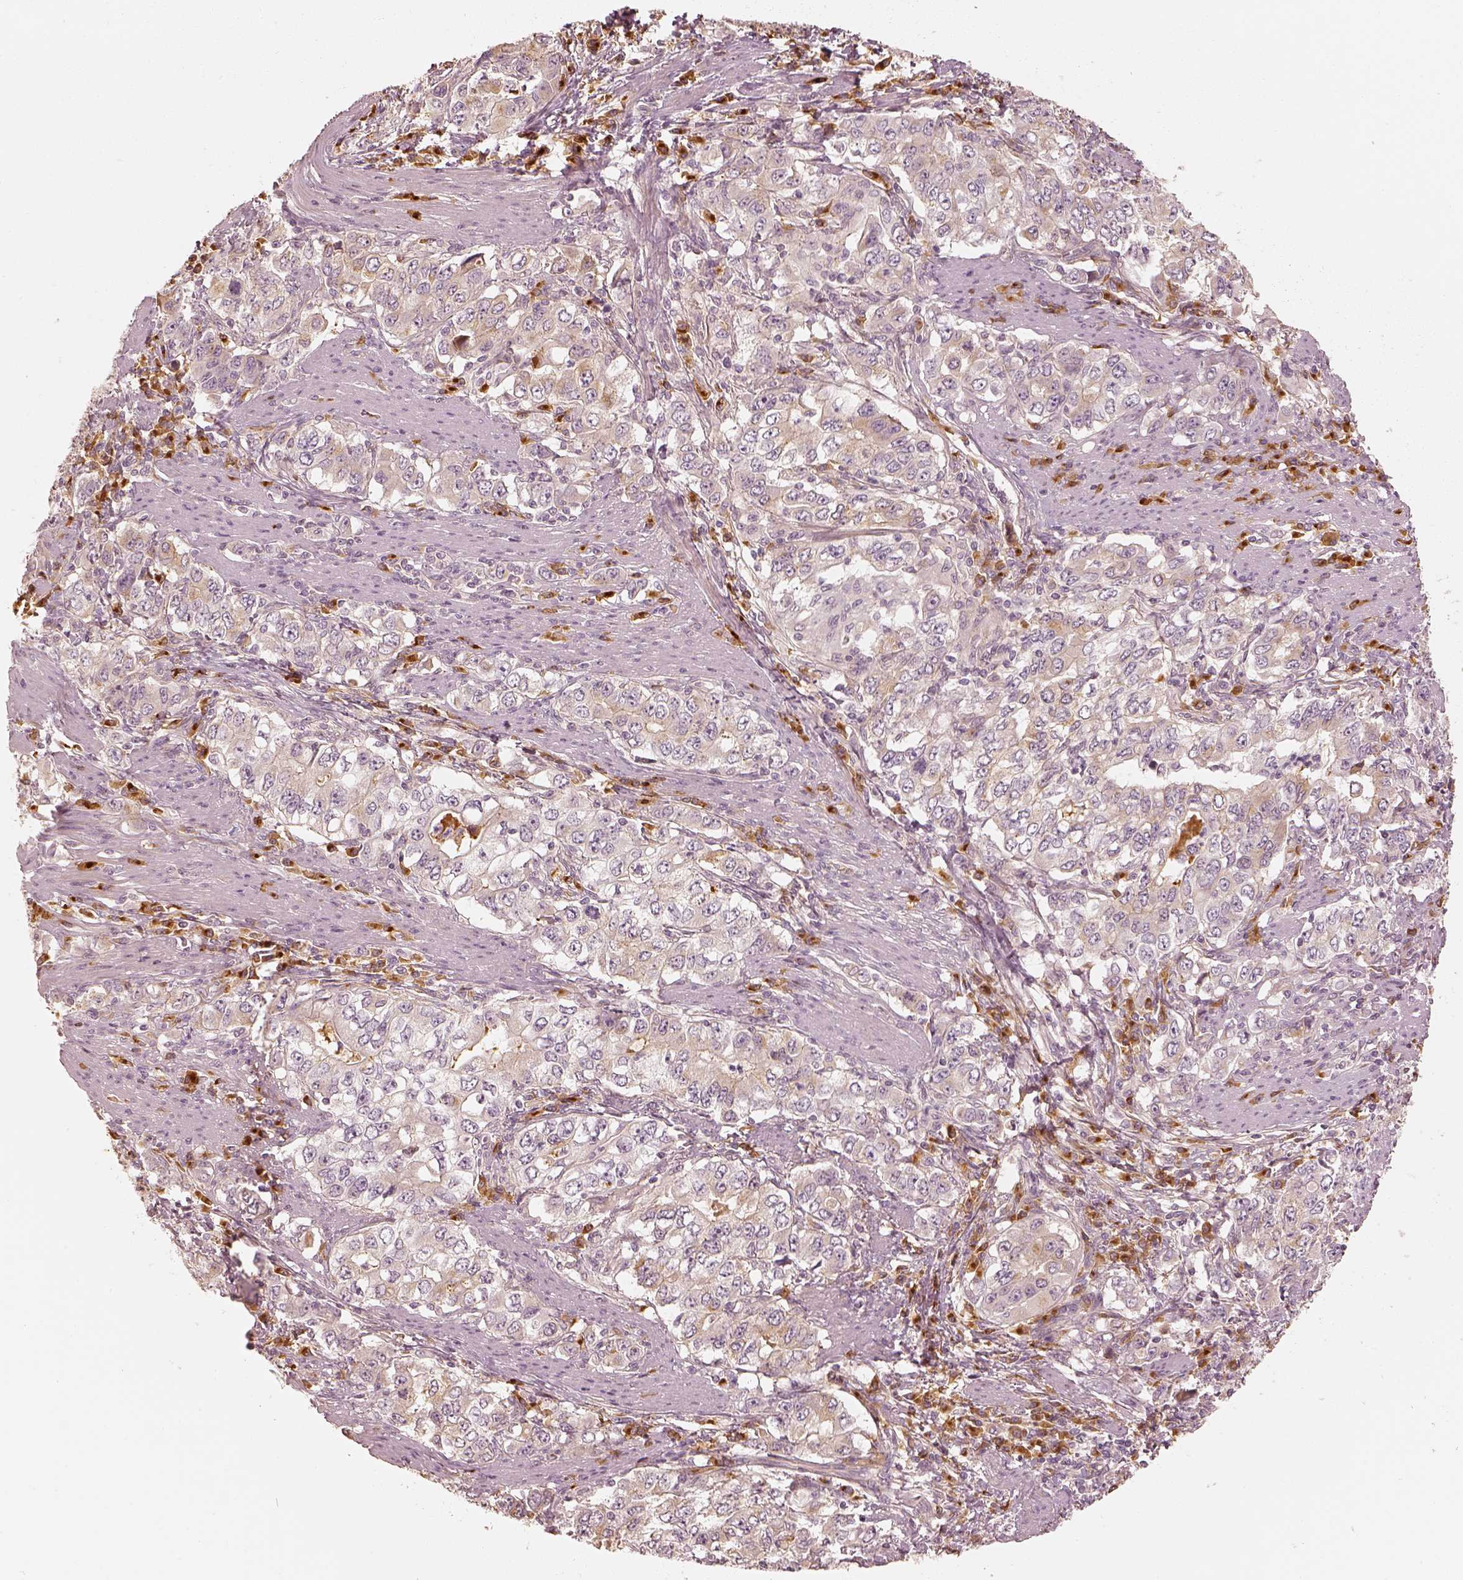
{"staining": {"intensity": "weak", "quantity": "<25%", "location": "cytoplasmic/membranous"}, "tissue": "stomach cancer", "cell_type": "Tumor cells", "image_type": "cancer", "snomed": [{"axis": "morphology", "description": "Adenocarcinoma, NOS"}, {"axis": "topography", "description": "Stomach, lower"}], "caption": "Photomicrograph shows no protein staining in tumor cells of stomach adenocarcinoma tissue.", "gene": "GORASP2", "patient": {"sex": "female", "age": 72}}